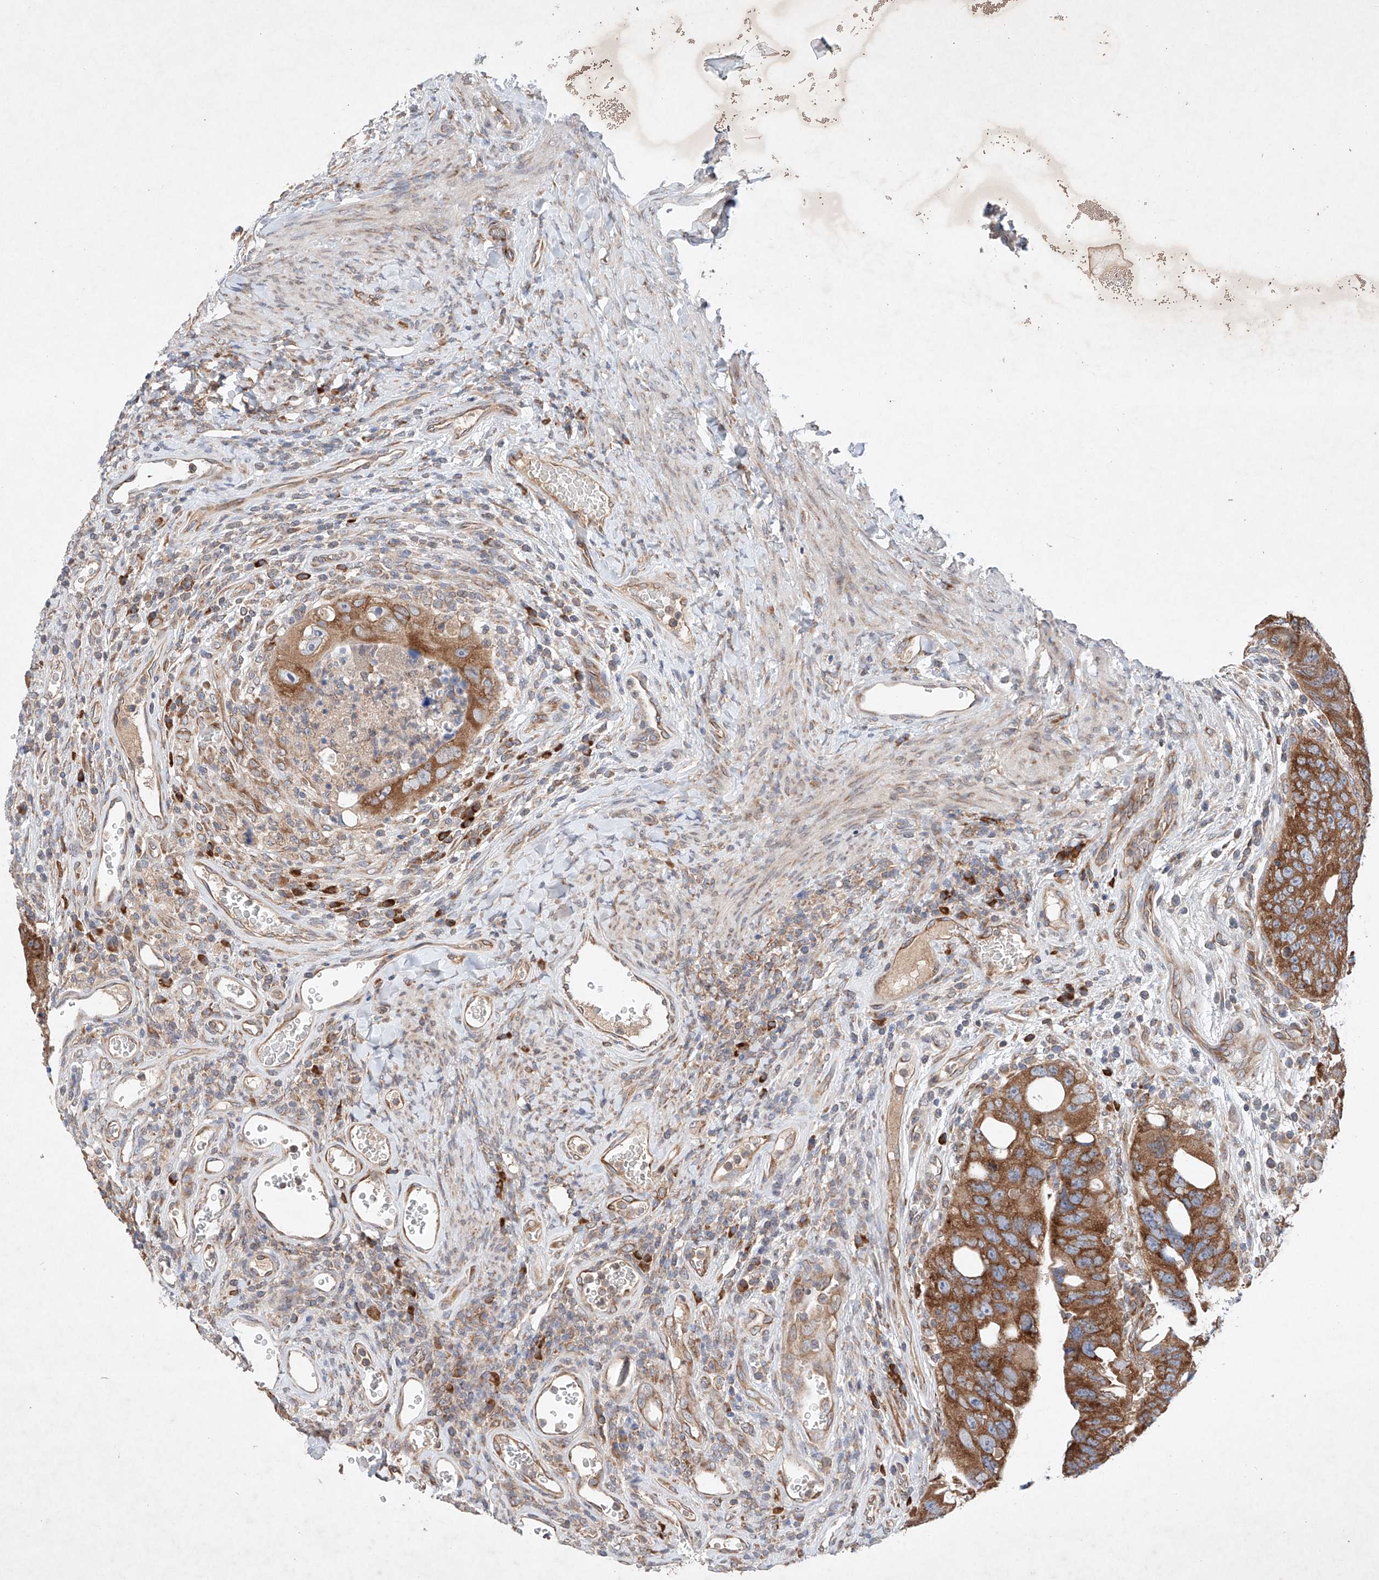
{"staining": {"intensity": "moderate", "quantity": ">75%", "location": "cytoplasmic/membranous"}, "tissue": "colorectal cancer", "cell_type": "Tumor cells", "image_type": "cancer", "snomed": [{"axis": "morphology", "description": "Adenocarcinoma, NOS"}, {"axis": "topography", "description": "Rectum"}], "caption": "Human colorectal cancer stained with a protein marker demonstrates moderate staining in tumor cells.", "gene": "FASTK", "patient": {"sex": "male", "age": 59}}